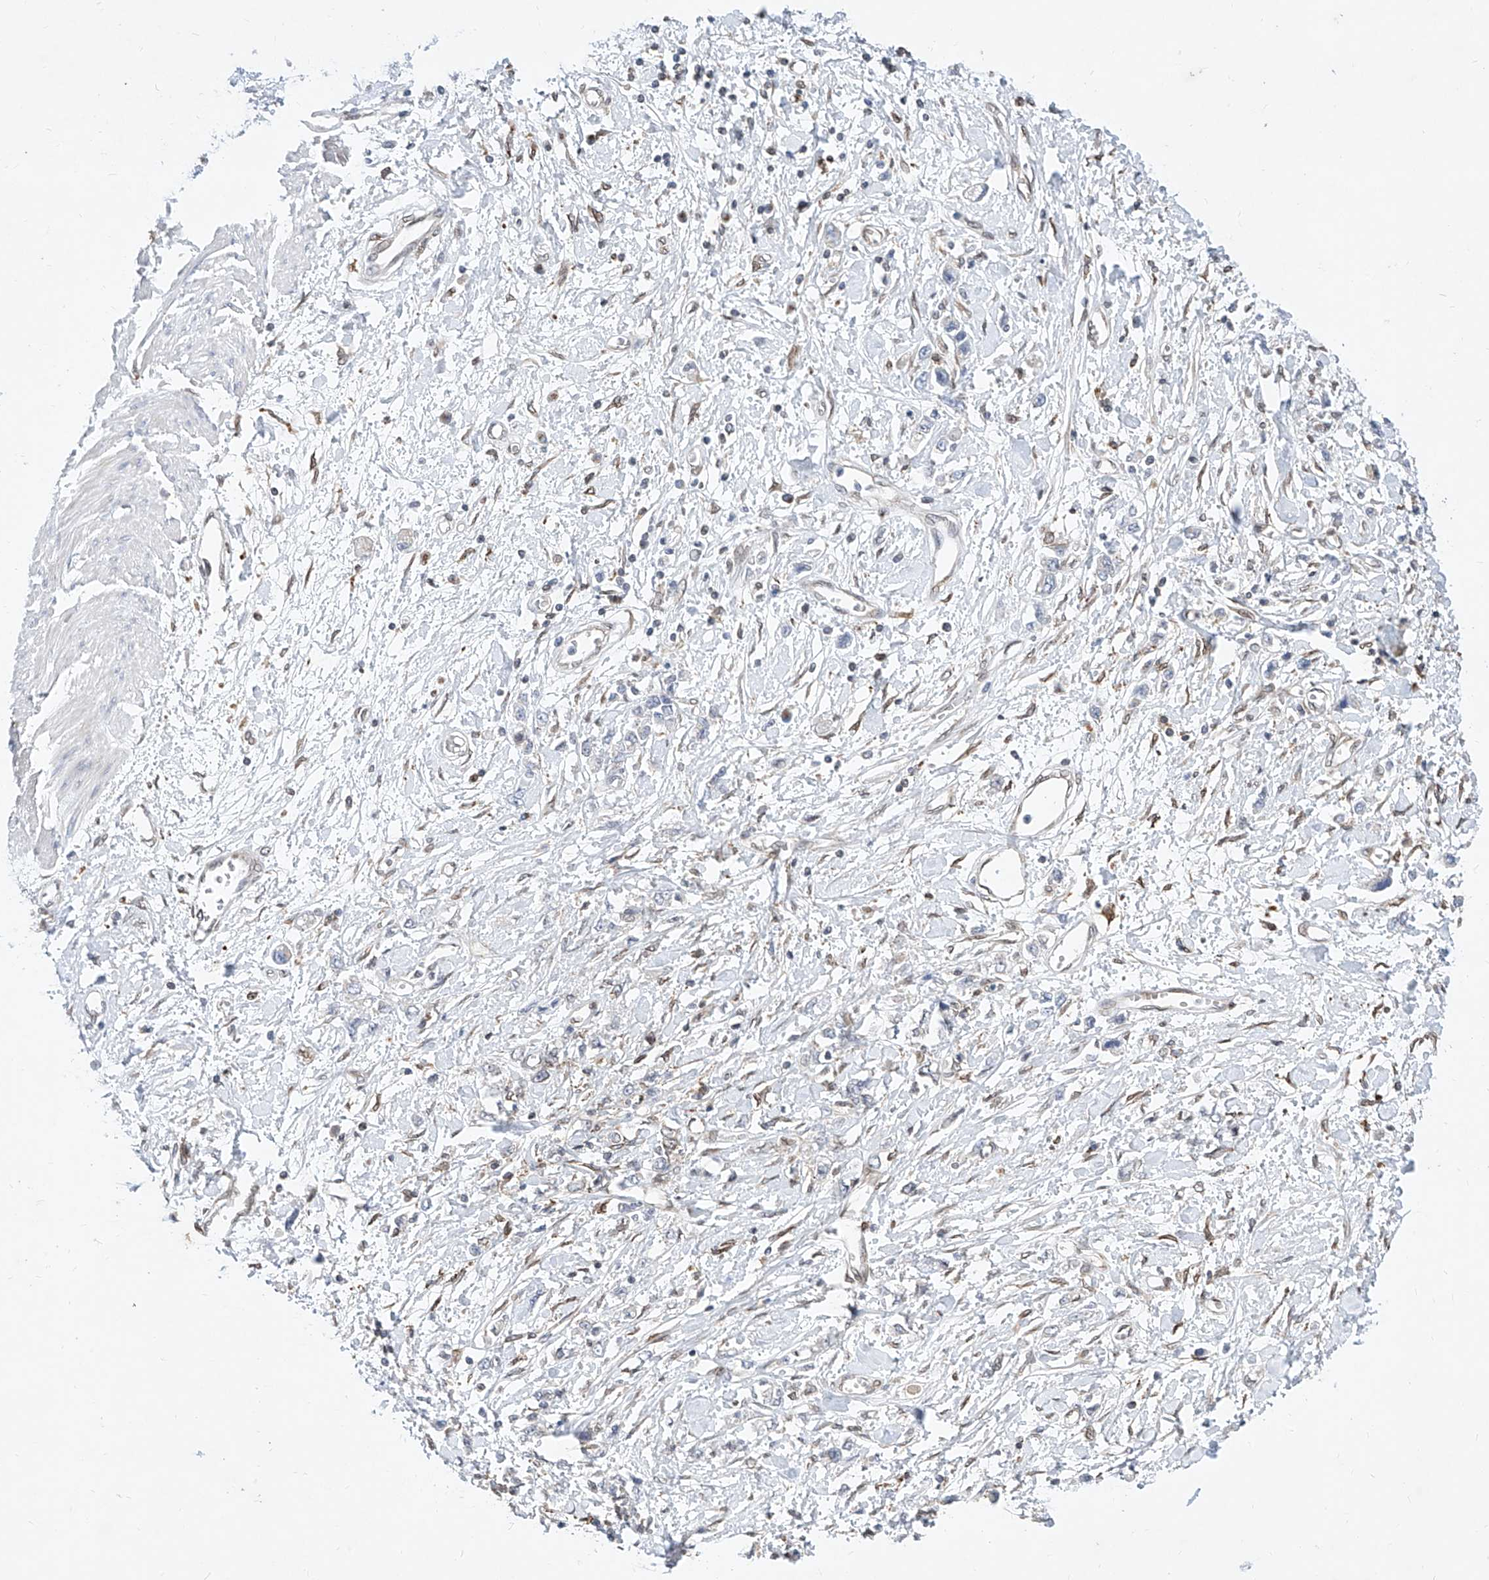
{"staining": {"intensity": "negative", "quantity": "none", "location": "none"}, "tissue": "stomach cancer", "cell_type": "Tumor cells", "image_type": "cancer", "snomed": [{"axis": "morphology", "description": "Adenocarcinoma, NOS"}, {"axis": "topography", "description": "Stomach"}], "caption": "Image shows no significant protein expression in tumor cells of stomach cancer.", "gene": "MX2", "patient": {"sex": "female", "age": 76}}